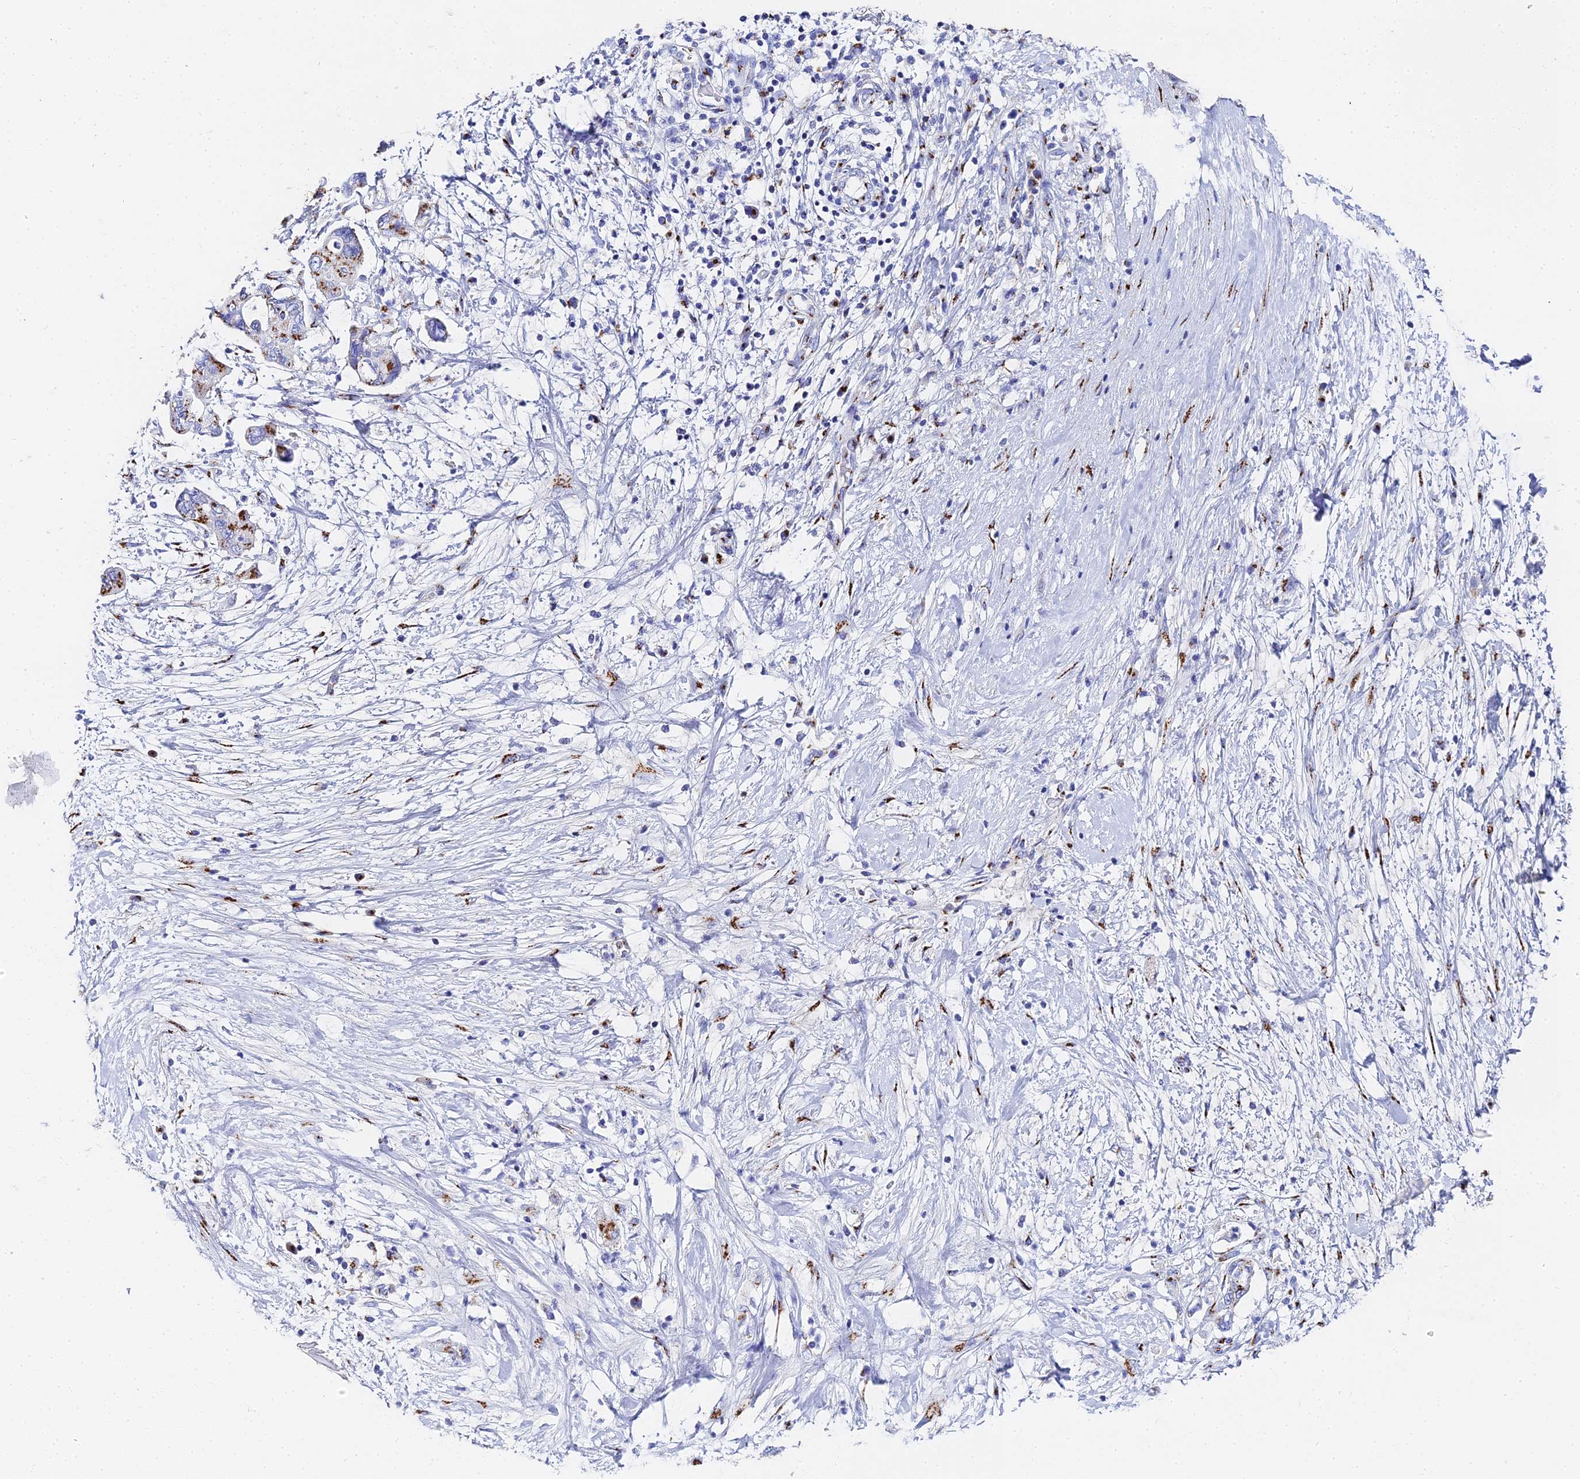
{"staining": {"intensity": "moderate", "quantity": "<25%", "location": "cytoplasmic/membranous"}, "tissue": "pancreatic cancer", "cell_type": "Tumor cells", "image_type": "cancer", "snomed": [{"axis": "morphology", "description": "Adenocarcinoma, NOS"}, {"axis": "topography", "description": "Pancreas"}], "caption": "IHC micrograph of pancreatic cancer (adenocarcinoma) stained for a protein (brown), which demonstrates low levels of moderate cytoplasmic/membranous expression in approximately <25% of tumor cells.", "gene": "ENSG00000268674", "patient": {"sex": "female", "age": 73}}